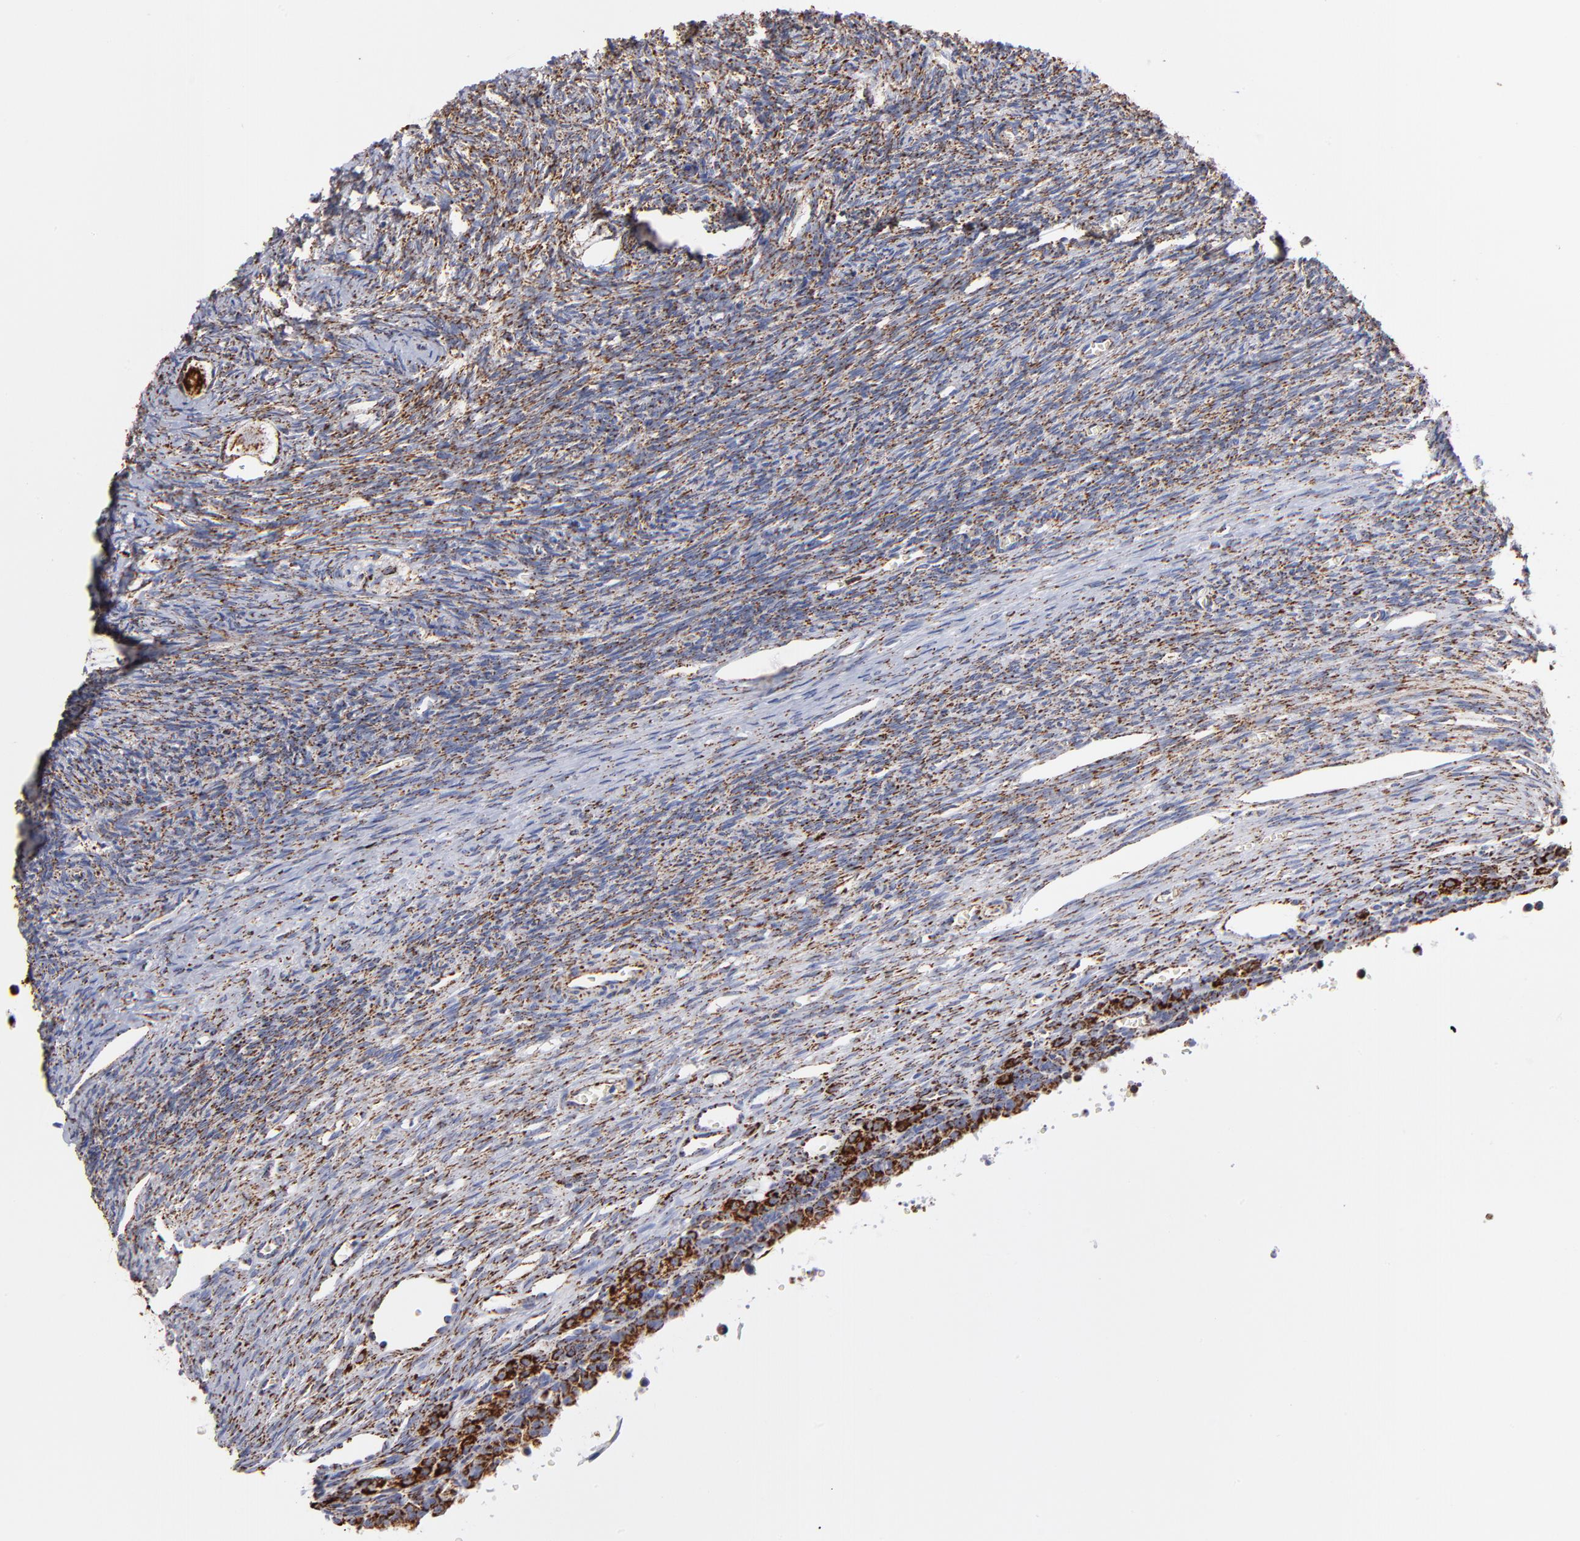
{"staining": {"intensity": "strong", "quantity": ">75%", "location": "cytoplasmic/membranous"}, "tissue": "ovary", "cell_type": "Follicle cells", "image_type": "normal", "snomed": [{"axis": "morphology", "description": "Normal tissue, NOS"}, {"axis": "topography", "description": "Ovary"}], "caption": "A high amount of strong cytoplasmic/membranous staining is appreciated in approximately >75% of follicle cells in unremarkable ovary.", "gene": "PHB1", "patient": {"sex": "female", "age": 27}}